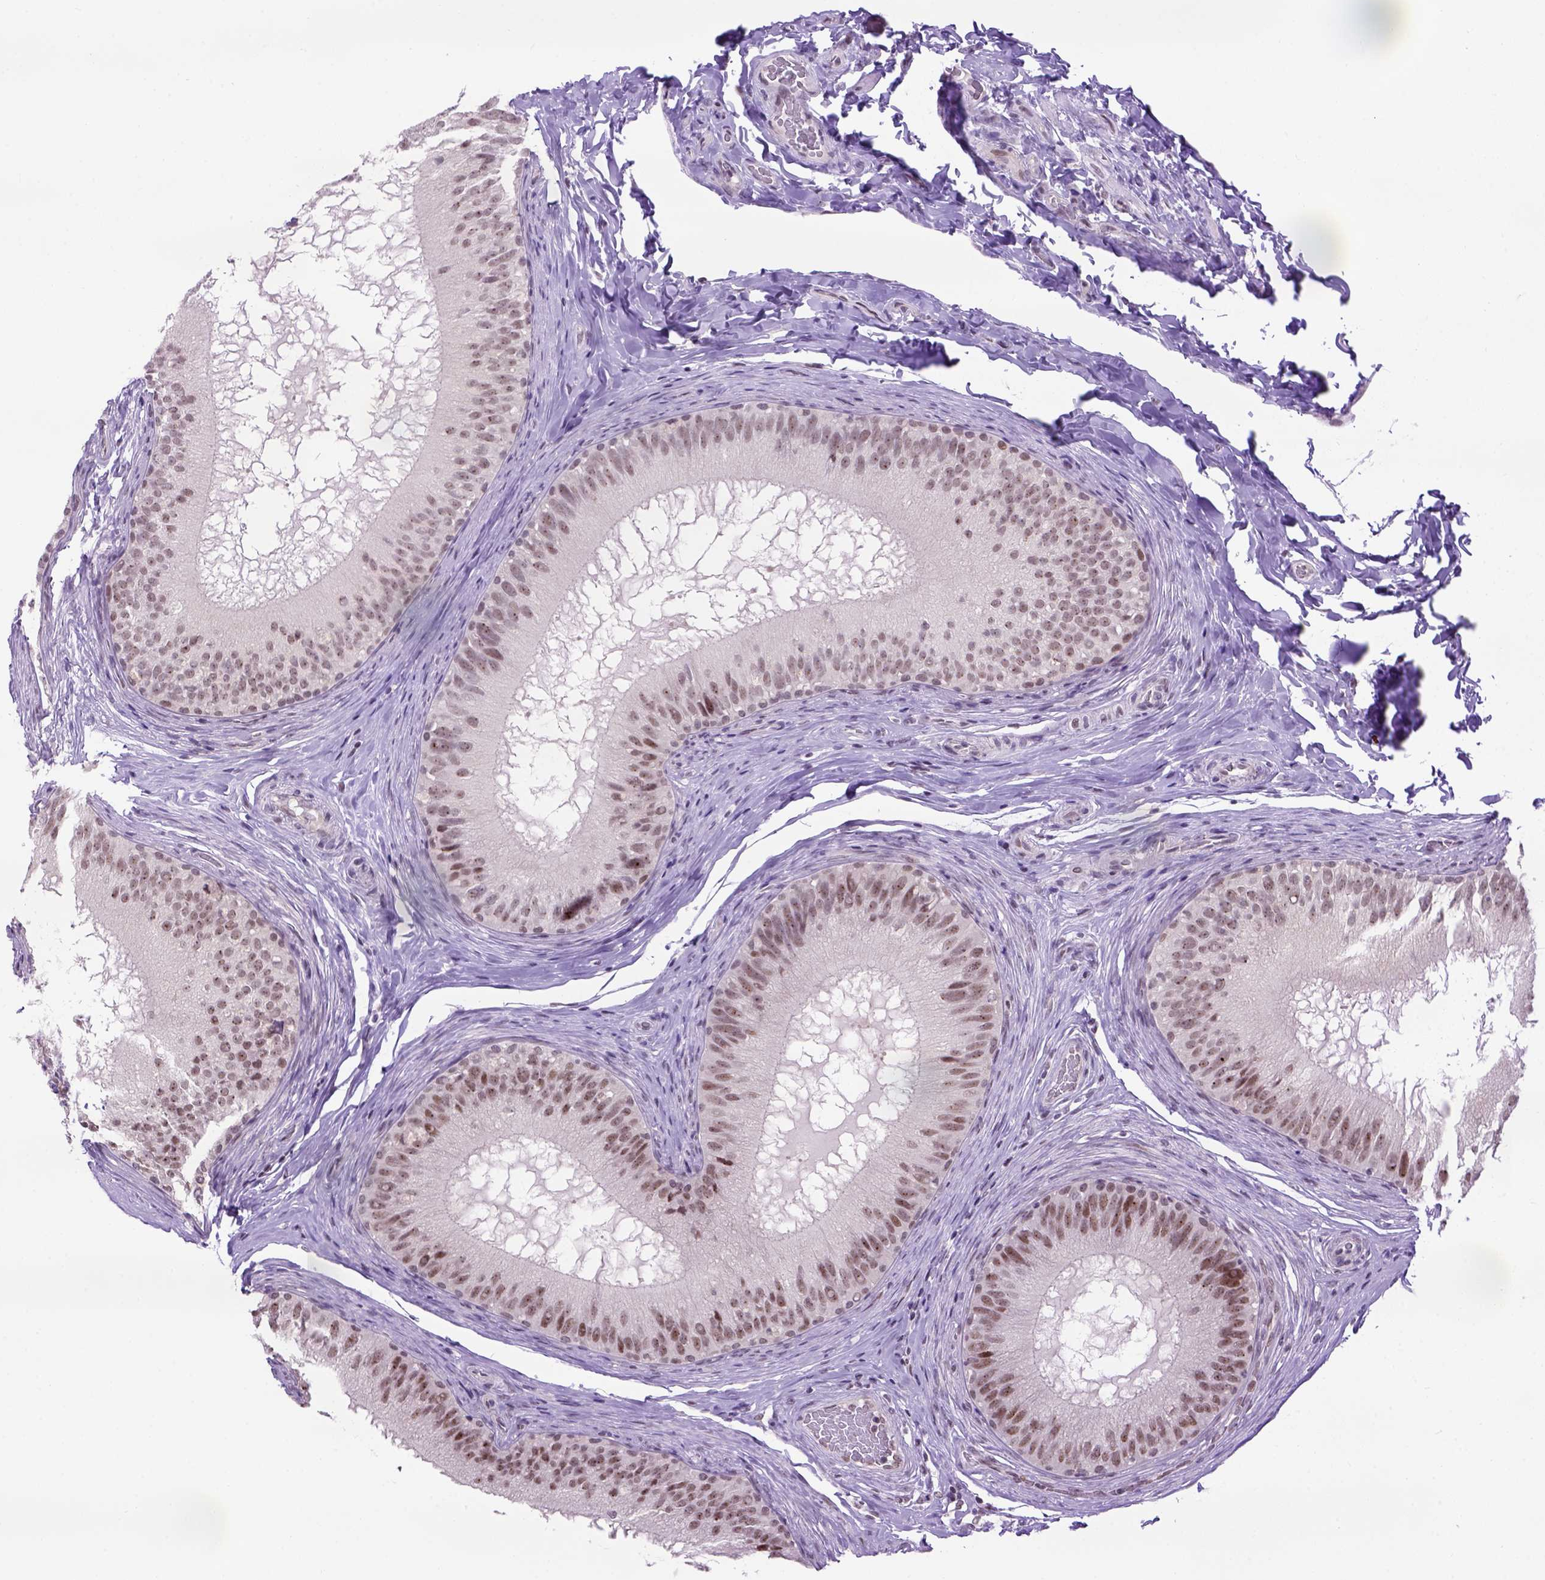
{"staining": {"intensity": "moderate", "quantity": "<25%", "location": "nuclear"}, "tissue": "epididymis", "cell_type": "Glandular cells", "image_type": "normal", "snomed": [{"axis": "morphology", "description": "Normal tissue, NOS"}, {"axis": "topography", "description": "Epididymis"}], "caption": "A photomicrograph showing moderate nuclear staining in approximately <25% of glandular cells in unremarkable epididymis, as visualized by brown immunohistochemical staining.", "gene": "TBPL1", "patient": {"sex": "male", "age": 34}}